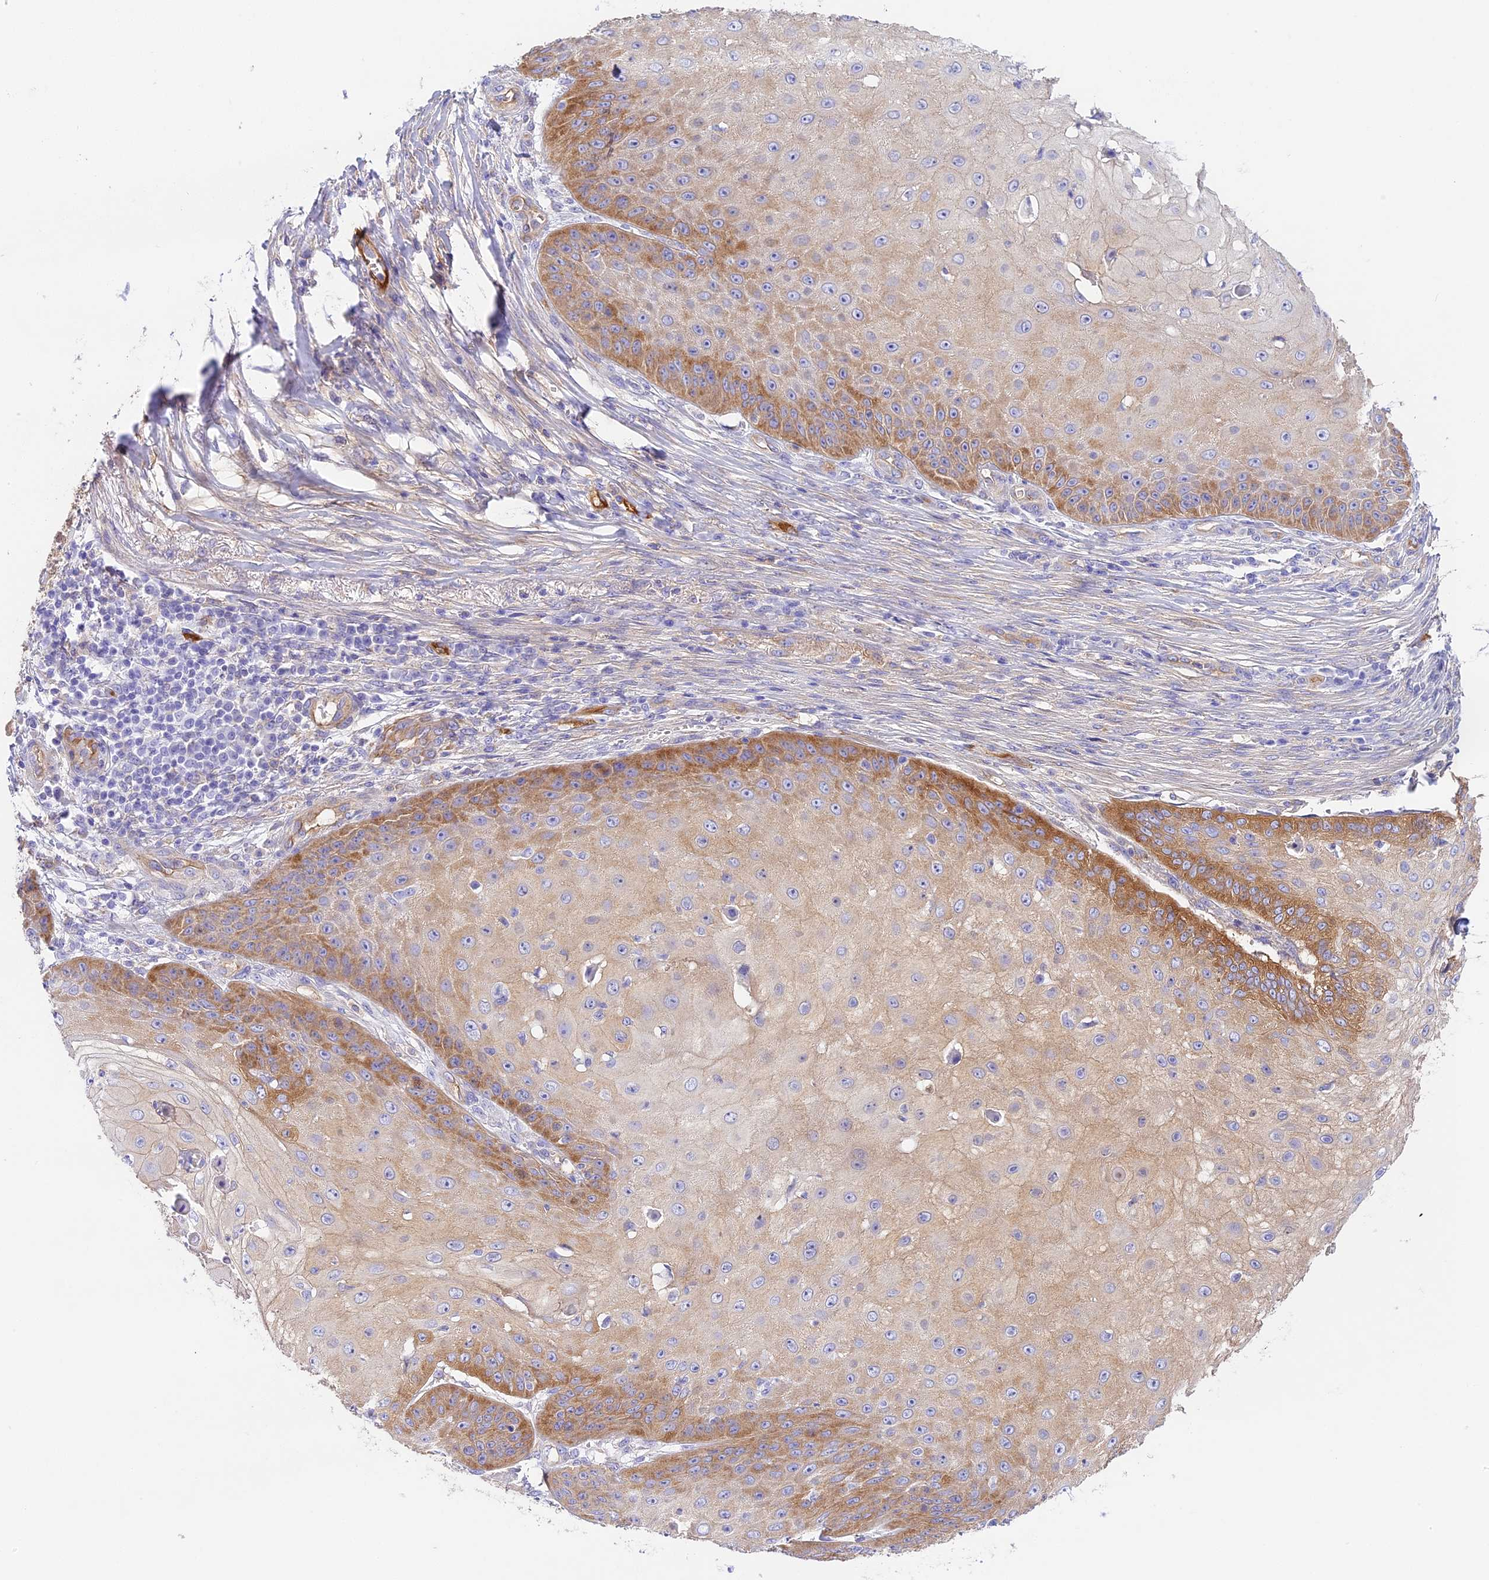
{"staining": {"intensity": "moderate", "quantity": "25%-75%", "location": "cytoplasmic/membranous"}, "tissue": "skin cancer", "cell_type": "Tumor cells", "image_type": "cancer", "snomed": [{"axis": "morphology", "description": "Squamous cell carcinoma, NOS"}, {"axis": "topography", "description": "Skin"}], "caption": "Skin squamous cell carcinoma stained for a protein (brown) displays moderate cytoplasmic/membranous positive positivity in about 25%-75% of tumor cells.", "gene": "HOMER3", "patient": {"sex": "male", "age": 70}}